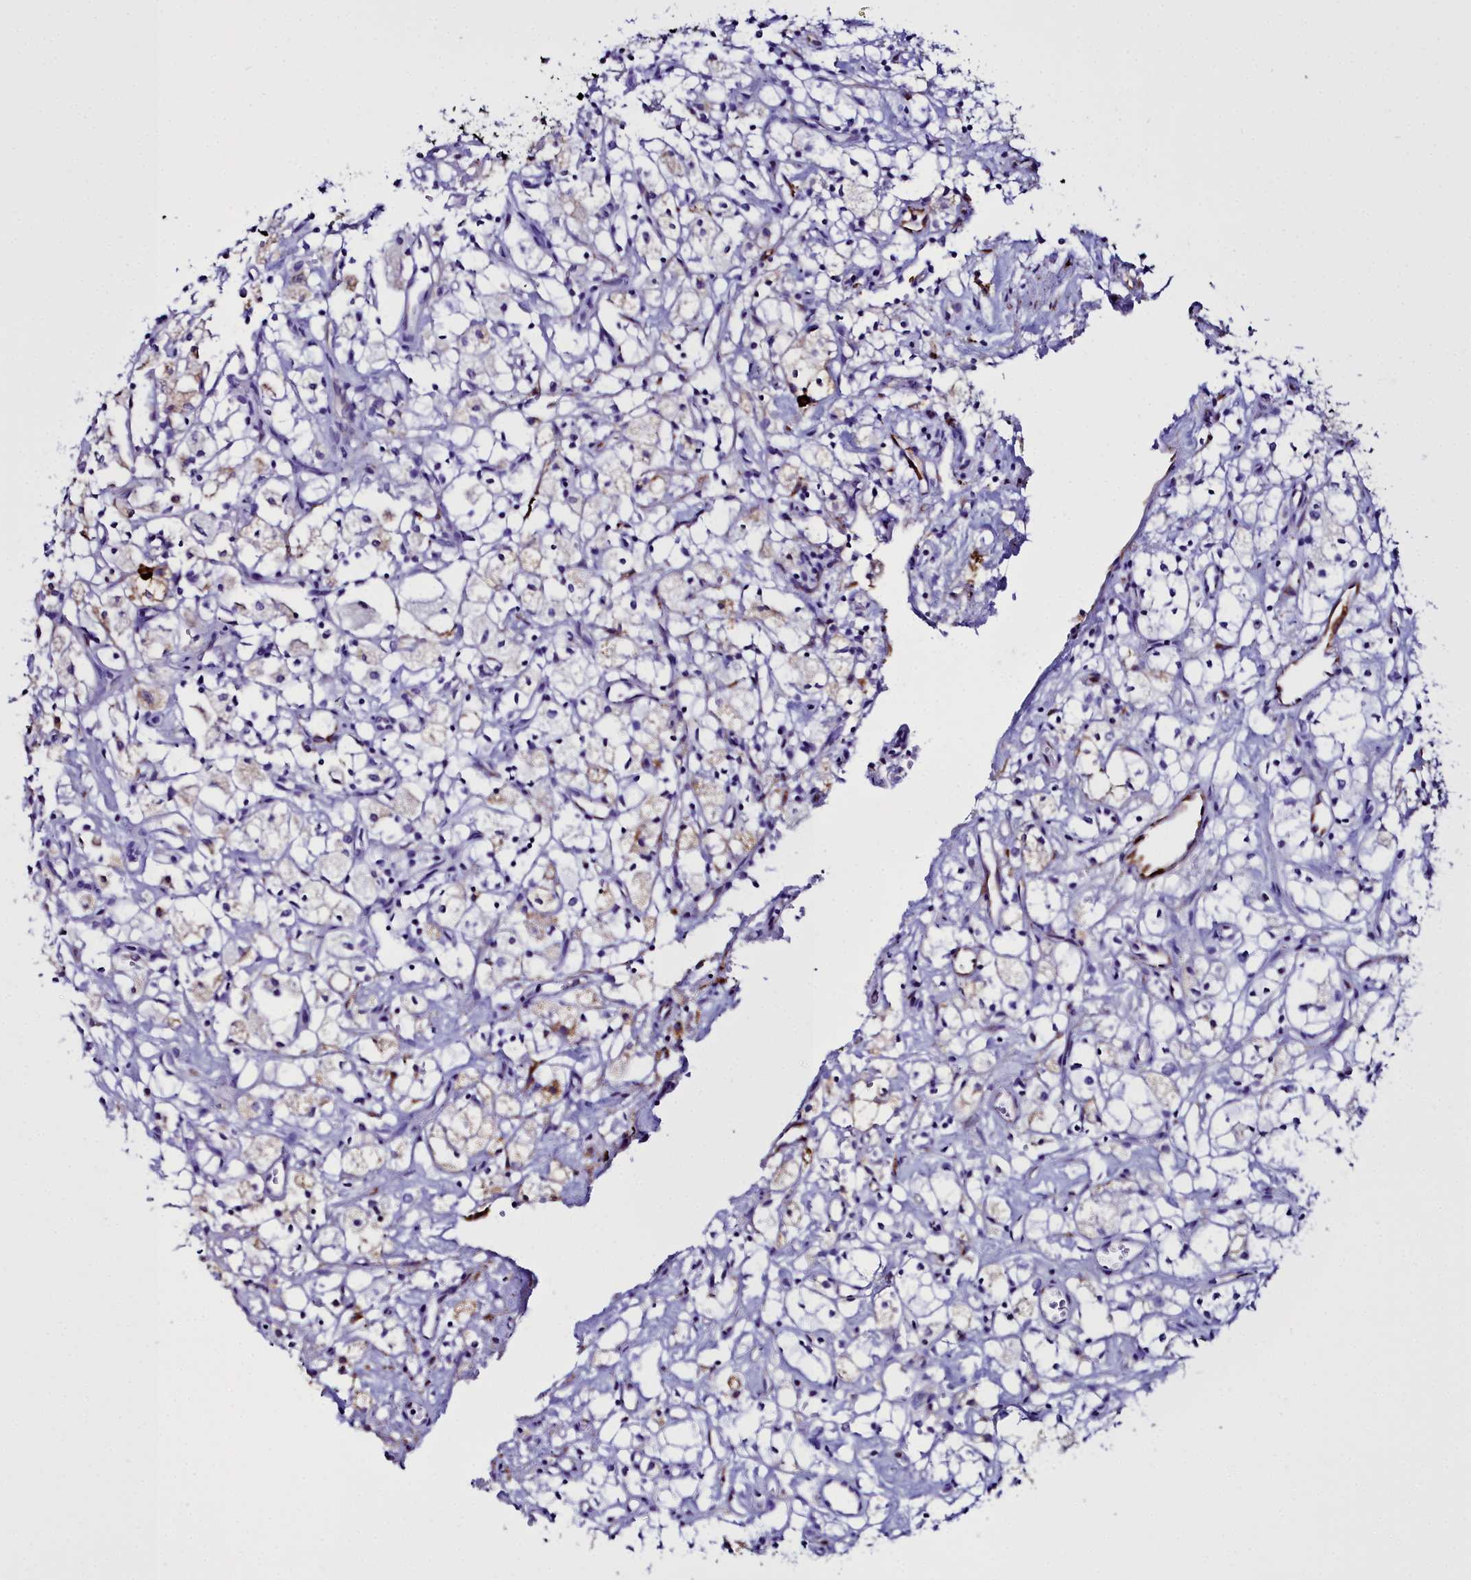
{"staining": {"intensity": "weak", "quantity": "<25%", "location": "cytoplasmic/membranous"}, "tissue": "renal cancer", "cell_type": "Tumor cells", "image_type": "cancer", "snomed": [{"axis": "morphology", "description": "Adenocarcinoma, NOS"}, {"axis": "topography", "description": "Kidney"}], "caption": "Immunohistochemistry of human adenocarcinoma (renal) displays no positivity in tumor cells.", "gene": "TXNDC5", "patient": {"sex": "male", "age": 59}}